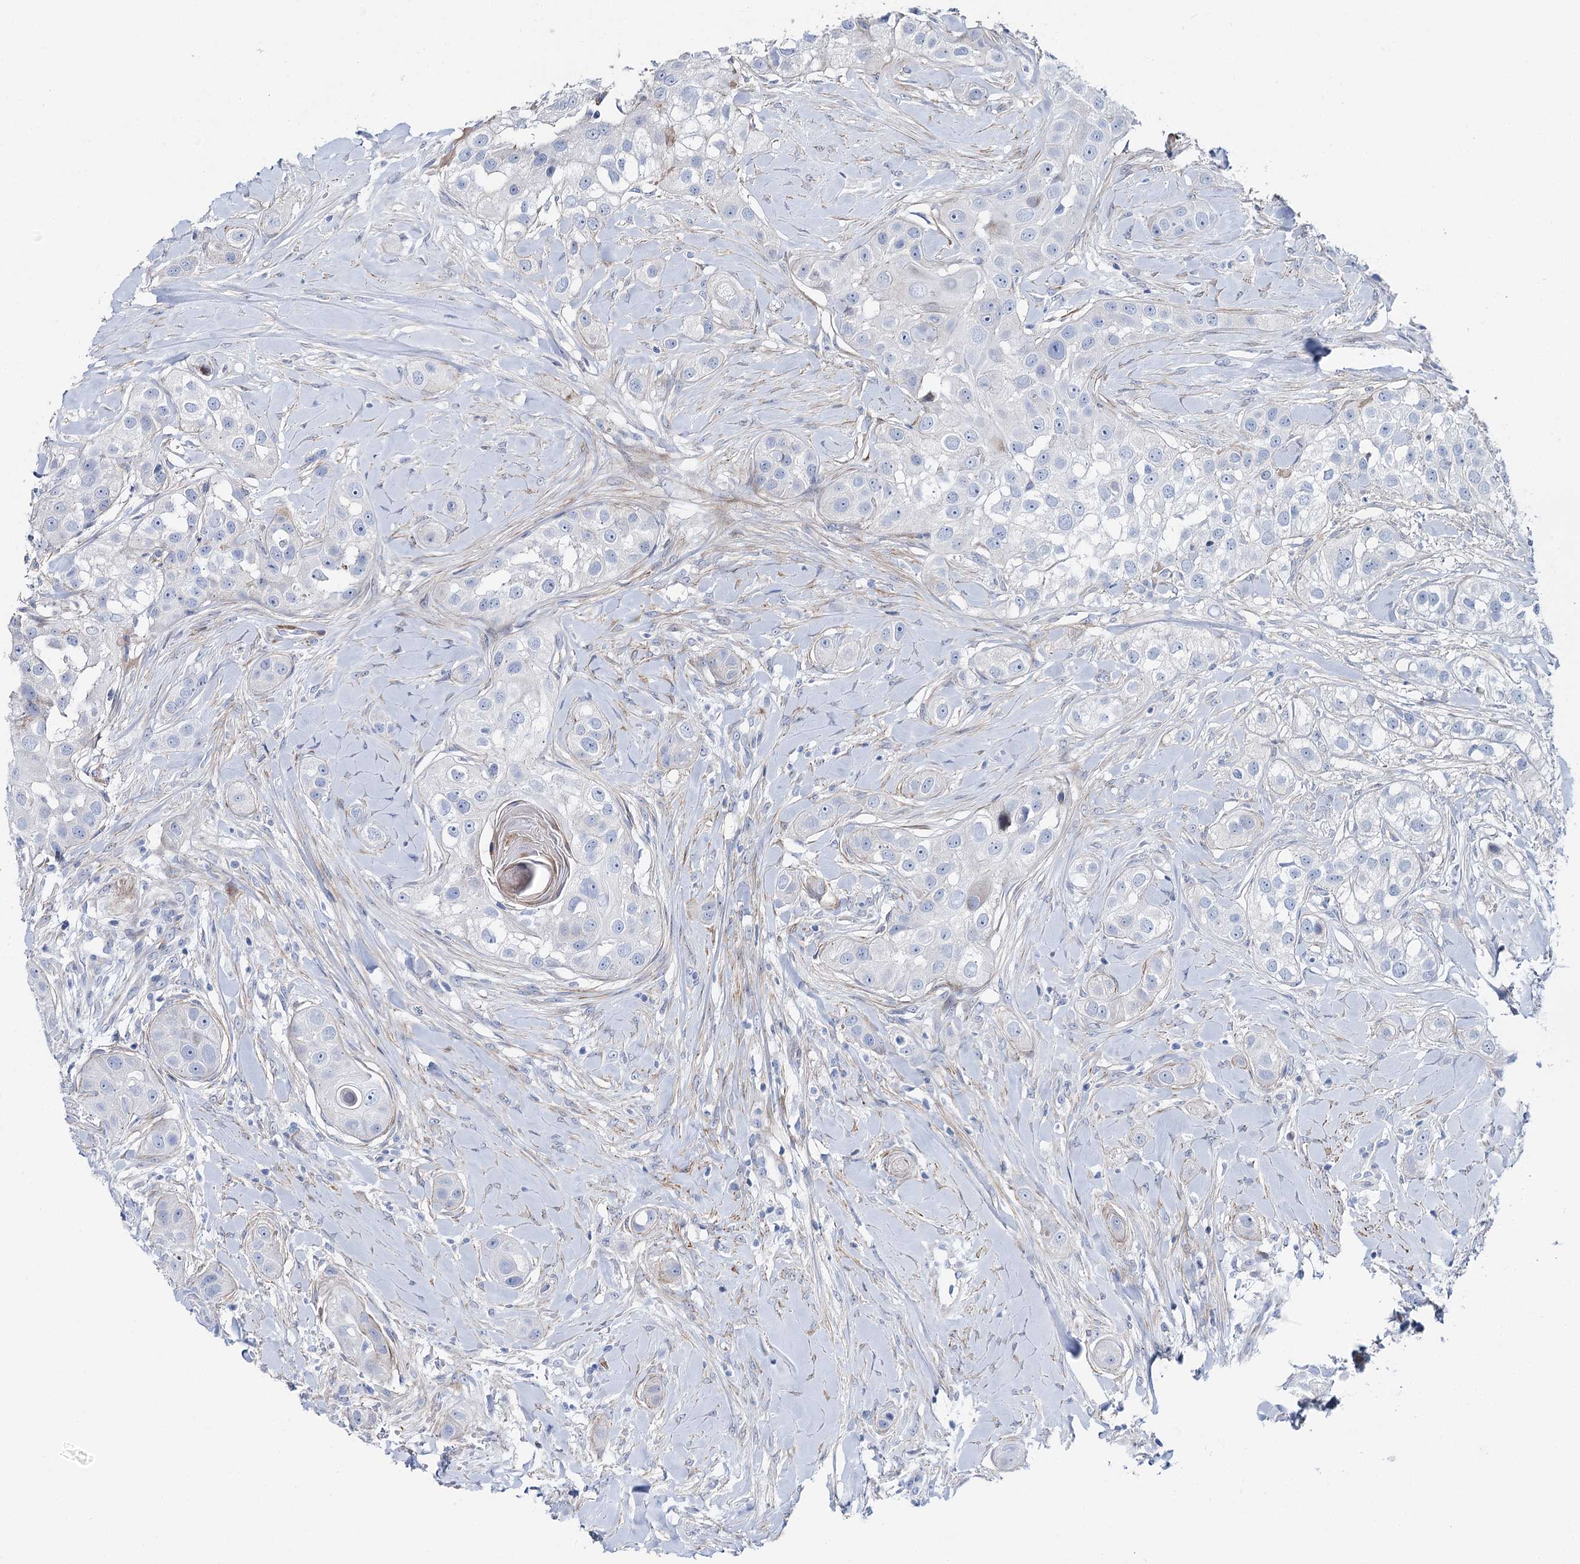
{"staining": {"intensity": "negative", "quantity": "none", "location": "none"}, "tissue": "head and neck cancer", "cell_type": "Tumor cells", "image_type": "cancer", "snomed": [{"axis": "morphology", "description": "Normal tissue, NOS"}, {"axis": "morphology", "description": "Squamous cell carcinoma, NOS"}, {"axis": "topography", "description": "Skeletal muscle"}, {"axis": "topography", "description": "Head-Neck"}], "caption": "Immunohistochemistry (IHC) micrograph of human head and neck cancer stained for a protein (brown), which shows no positivity in tumor cells. (DAB IHC, high magnification).", "gene": "ANKRD23", "patient": {"sex": "male", "age": 51}}